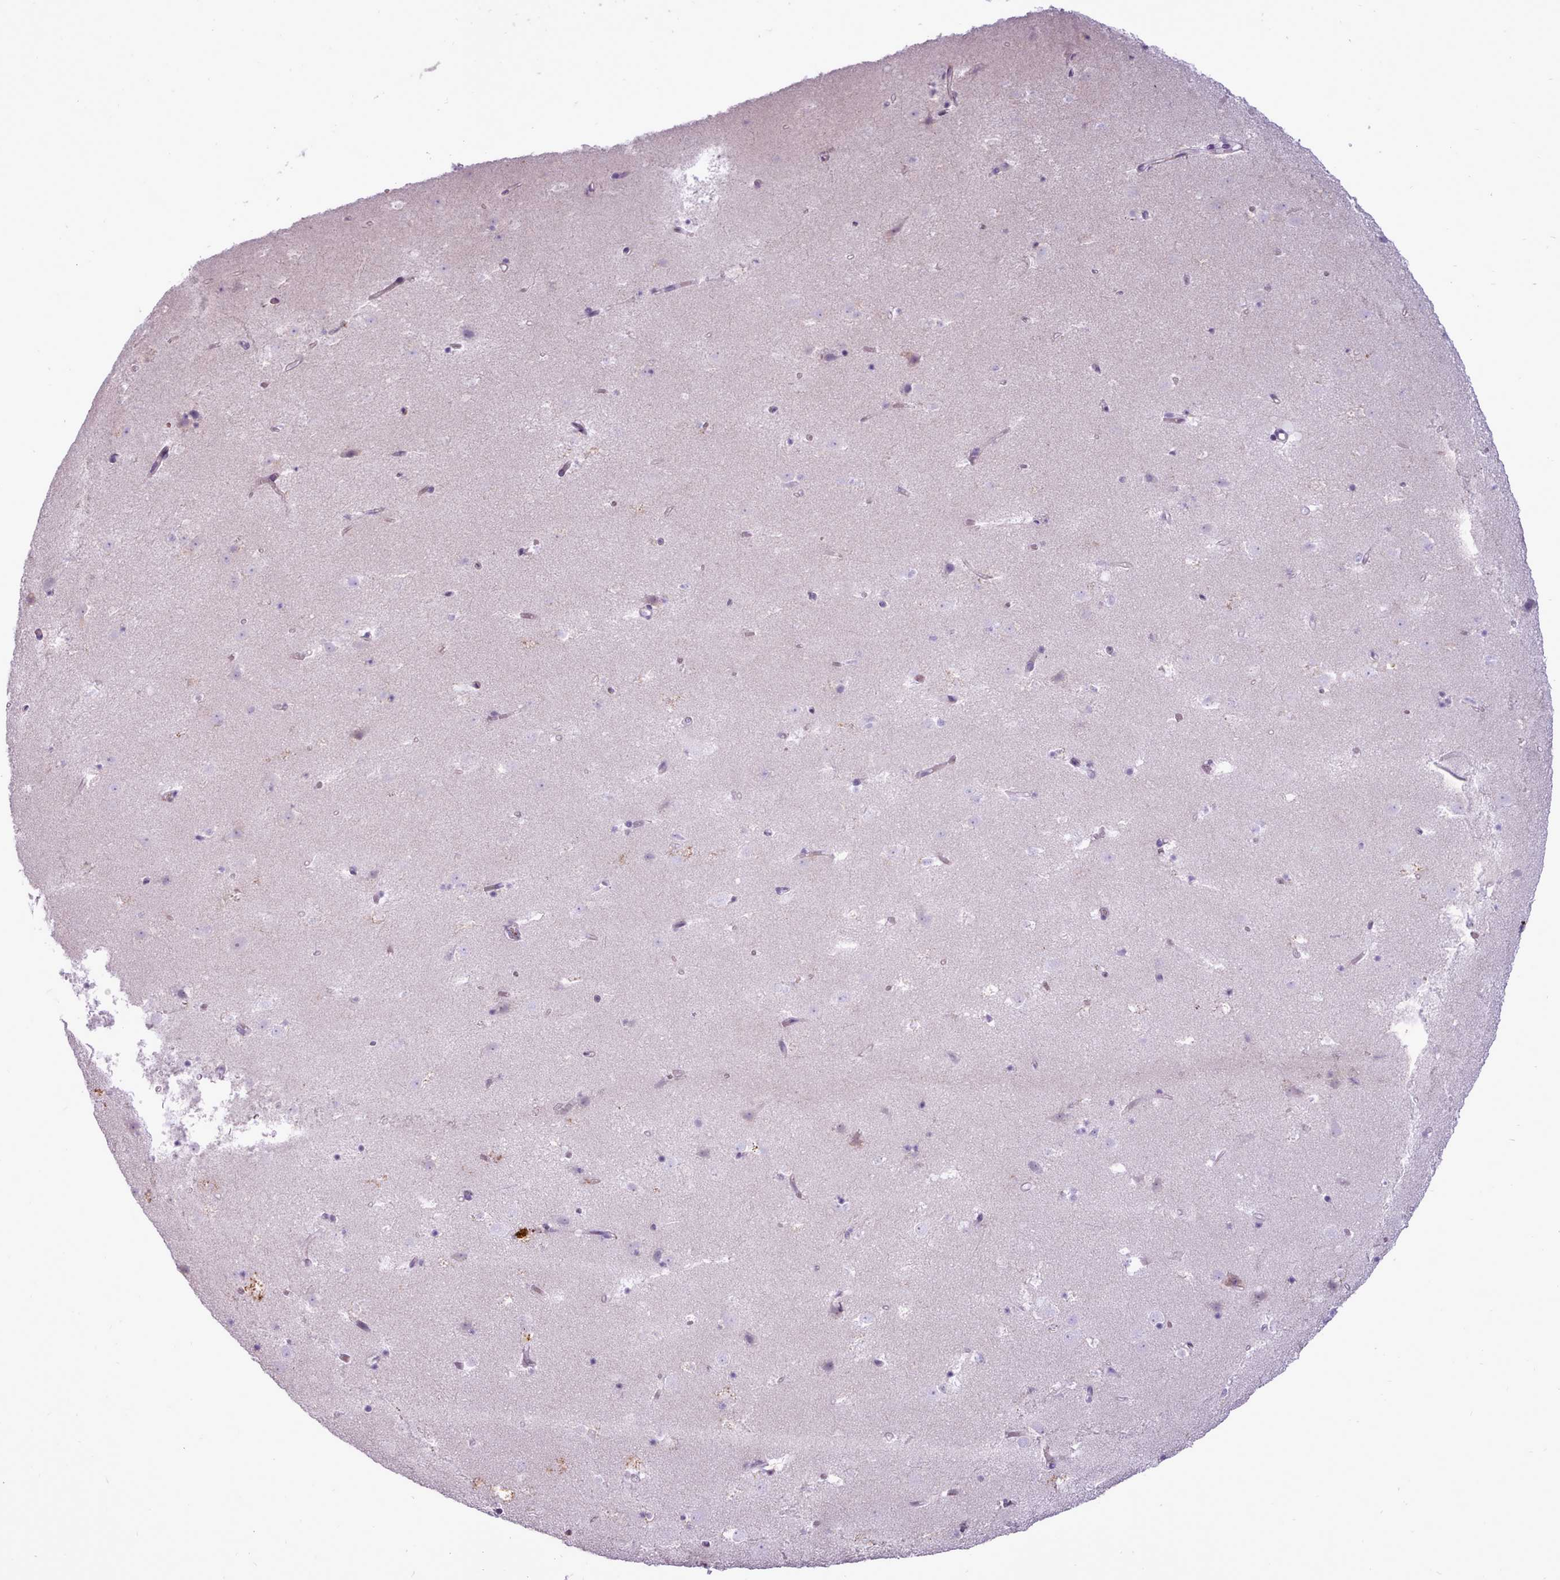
{"staining": {"intensity": "negative", "quantity": "none", "location": "none"}, "tissue": "caudate", "cell_type": "Glial cells", "image_type": "normal", "snomed": [{"axis": "morphology", "description": "Normal tissue, NOS"}, {"axis": "topography", "description": "Lateral ventricle wall"}], "caption": "Immunohistochemistry photomicrograph of normal human caudate stained for a protein (brown), which demonstrates no staining in glial cells.", "gene": "ATRAID", "patient": {"sex": "male", "age": 58}}